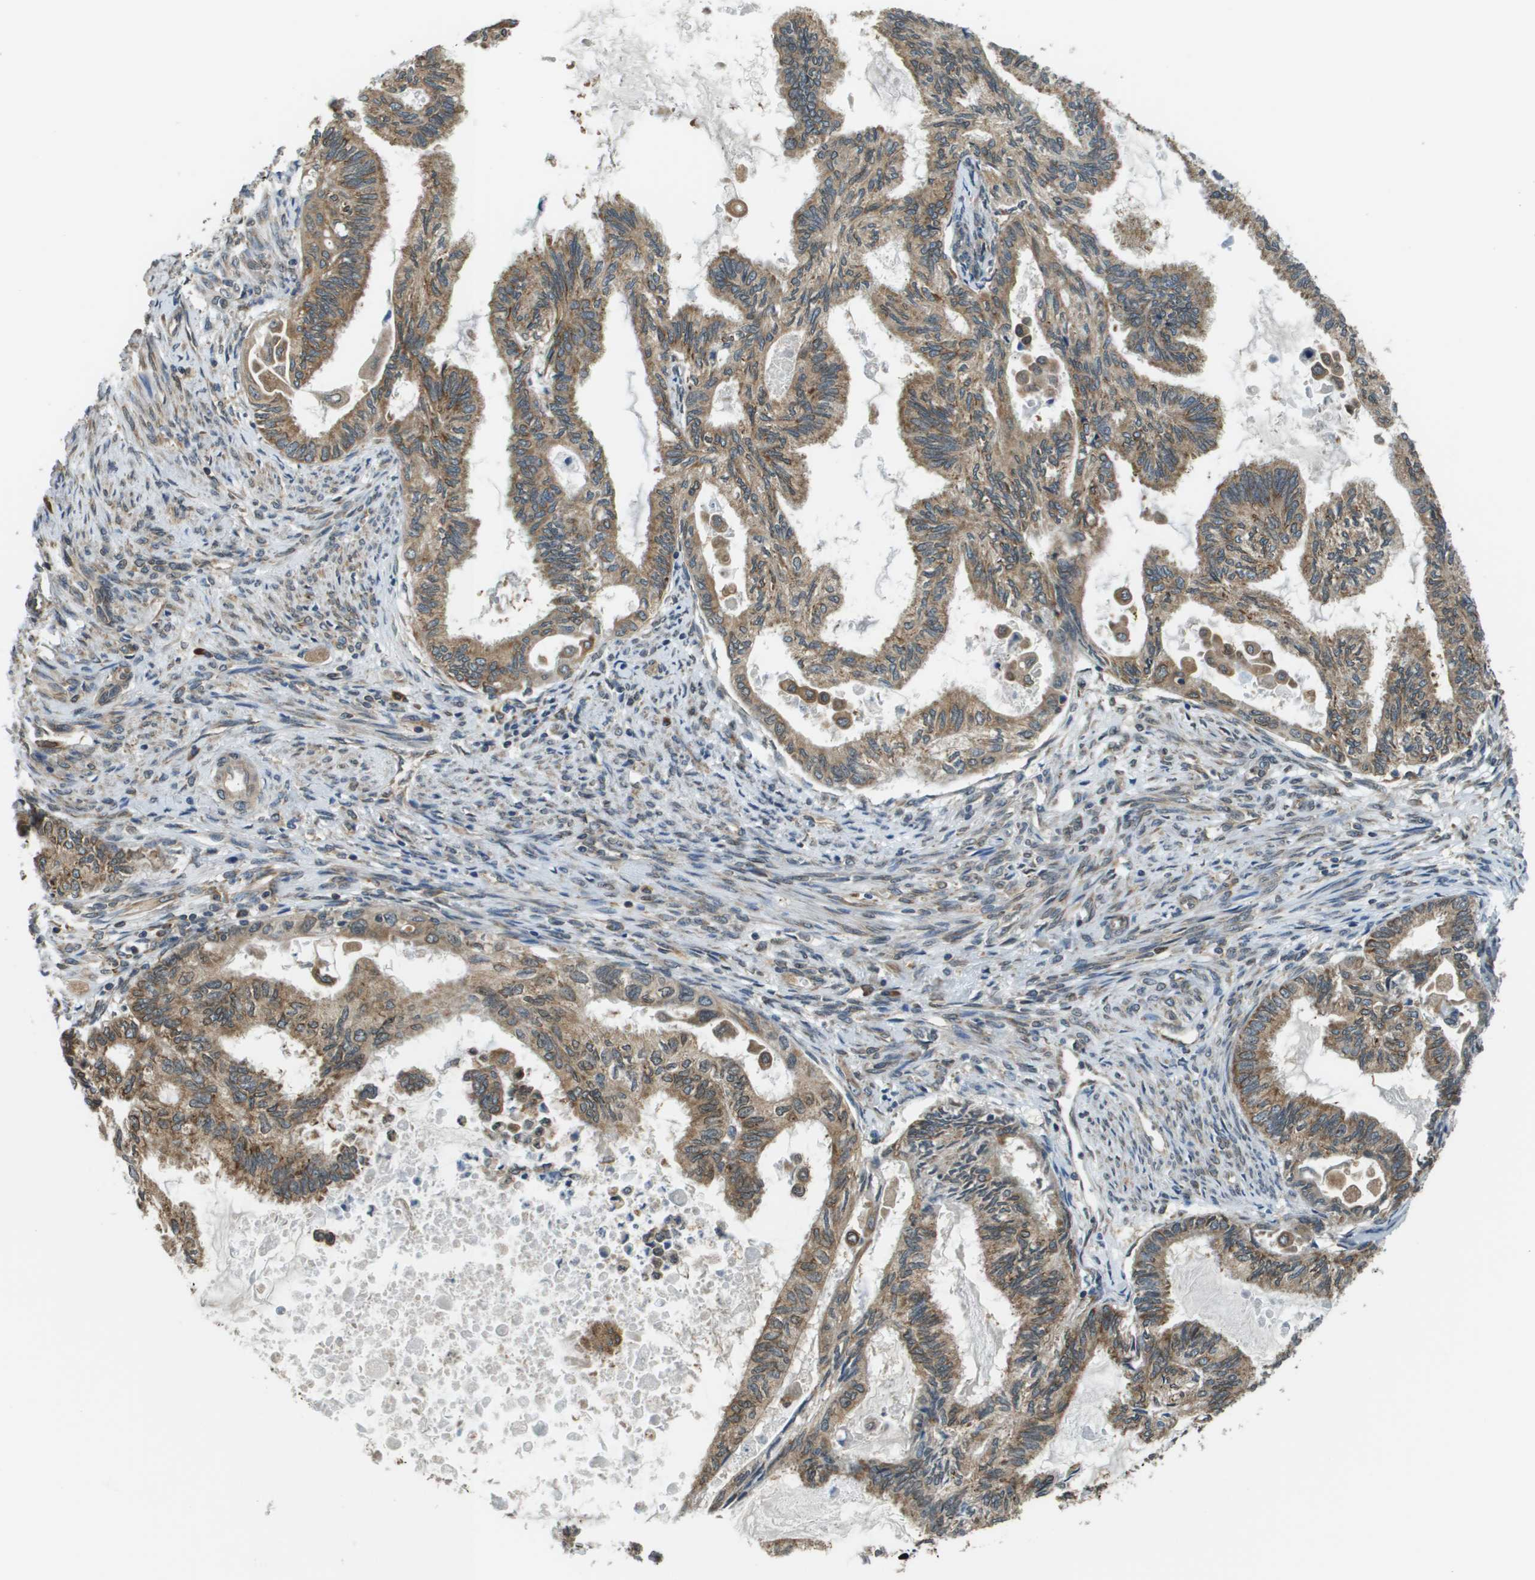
{"staining": {"intensity": "moderate", "quantity": ">75%", "location": "cytoplasmic/membranous"}, "tissue": "cervical cancer", "cell_type": "Tumor cells", "image_type": "cancer", "snomed": [{"axis": "morphology", "description": "Normal tissue, NOS"}, {"axis": "morphology", "description": "Adenocarcinoma, NOS"}, {"axis": "topography", "description": "Cervix"}, {"axis": "topography", "description": "Endometrium"}], "caption": "Cervical cancer (adenocarcinoma) was stained to show a protein in brown. There is medium levels of moderate cytoplasmic/membranous positivity in about >75% of tumor cells.", "gene": "SEC62", "patient": {"sex": "female", "age": 86}}